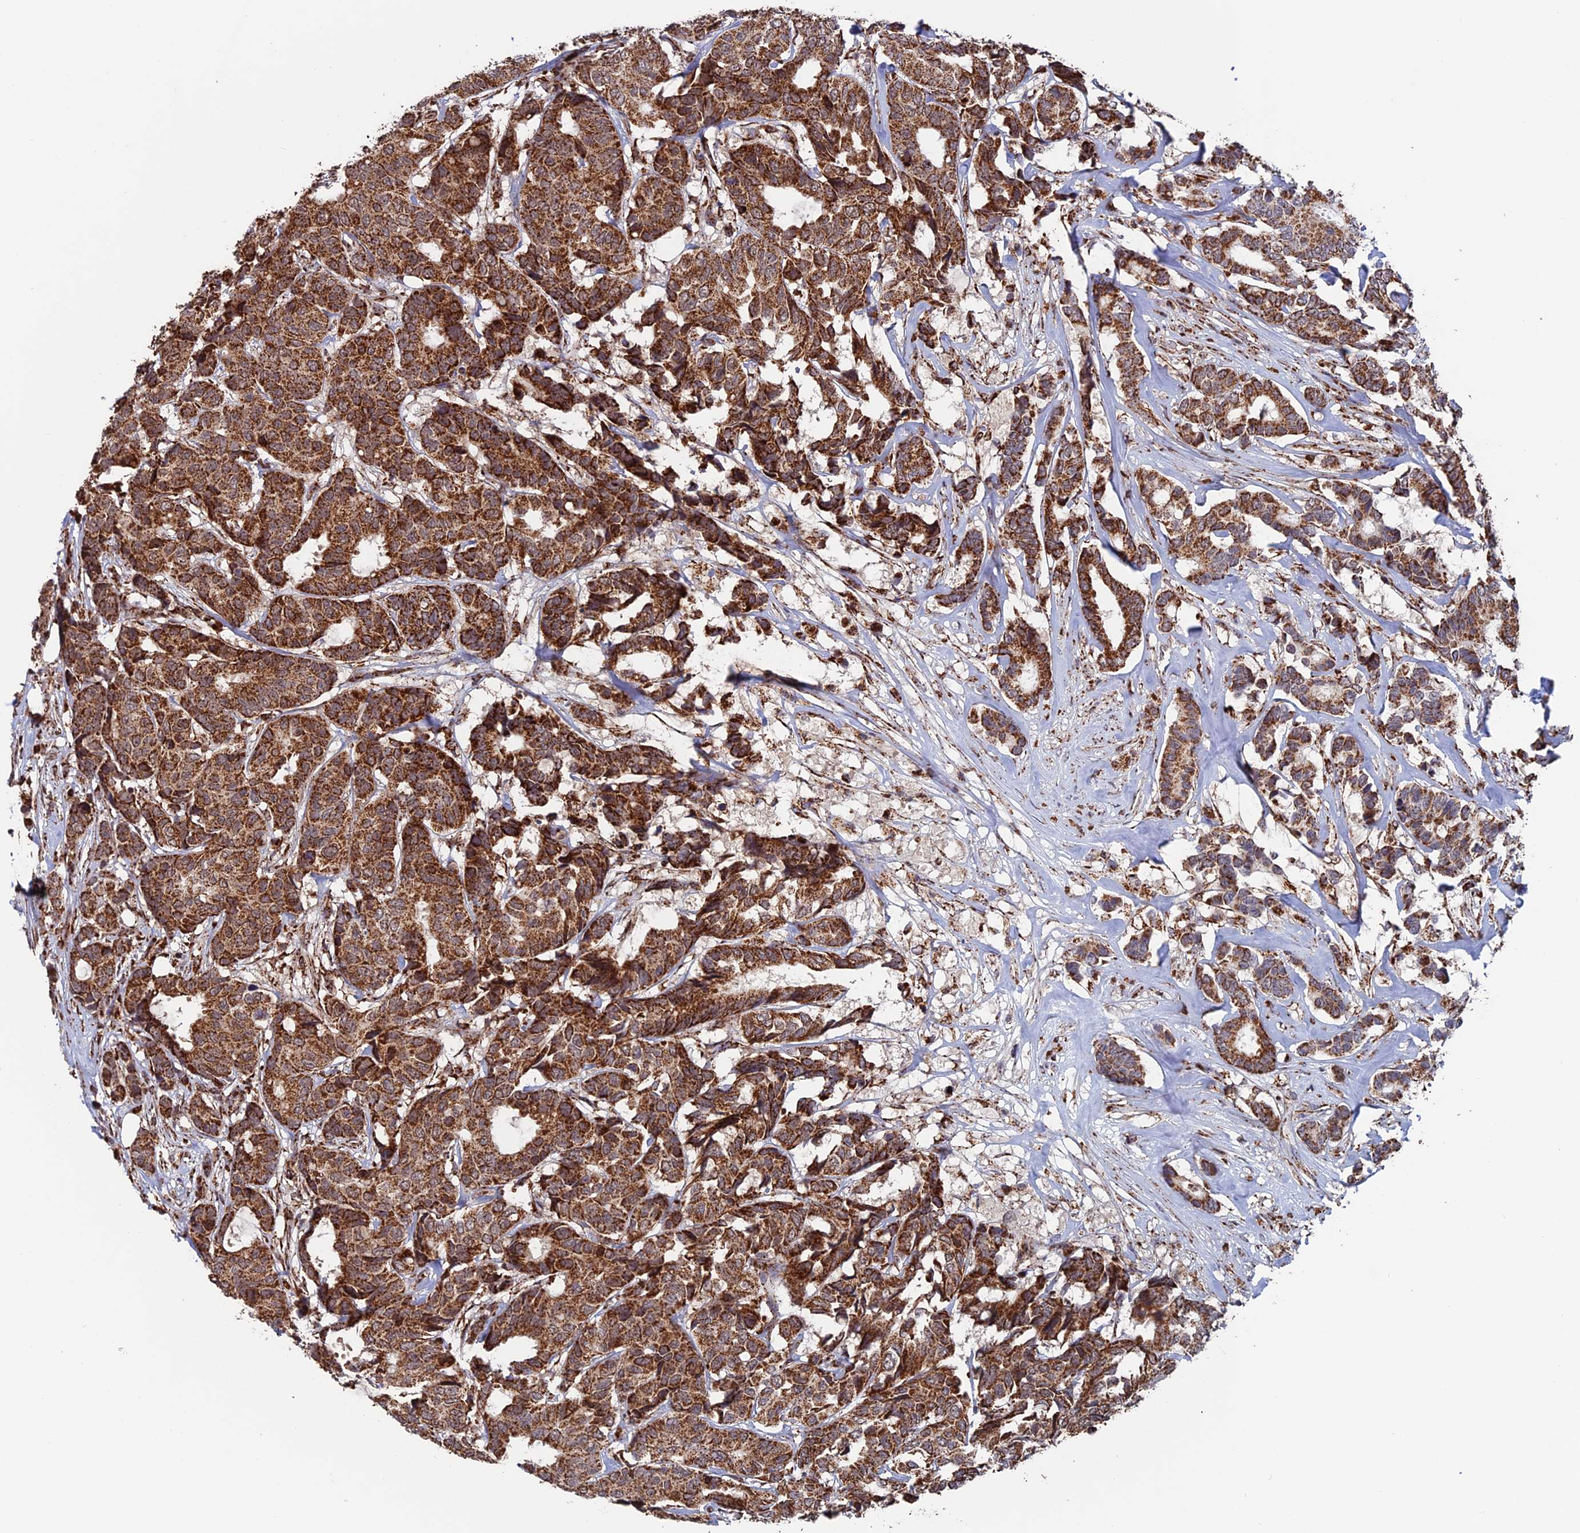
{"staining": {"intensity": "strong", "quantity": ">75%", "location": "cytoplasmic/membranous"}, "tissue": "breast cancer", "cell_type": "Tumor cells", "image_type": "cancer", "snomed": [{"axis": "morphology", "description": "Duct carcinoma"}, {"axis": "topography", "description": "Breast"}], "caption": "Breast cancer (invasive ductal carcinoma) stained with DAB immunohistochemistry (IHC) demonstrates high levels of strong cytoplasmic/membranous positivity in approximately >75% of tumor cells.", "gene": "DTYMK", "patient": {"sex": "female", "age": 87}}